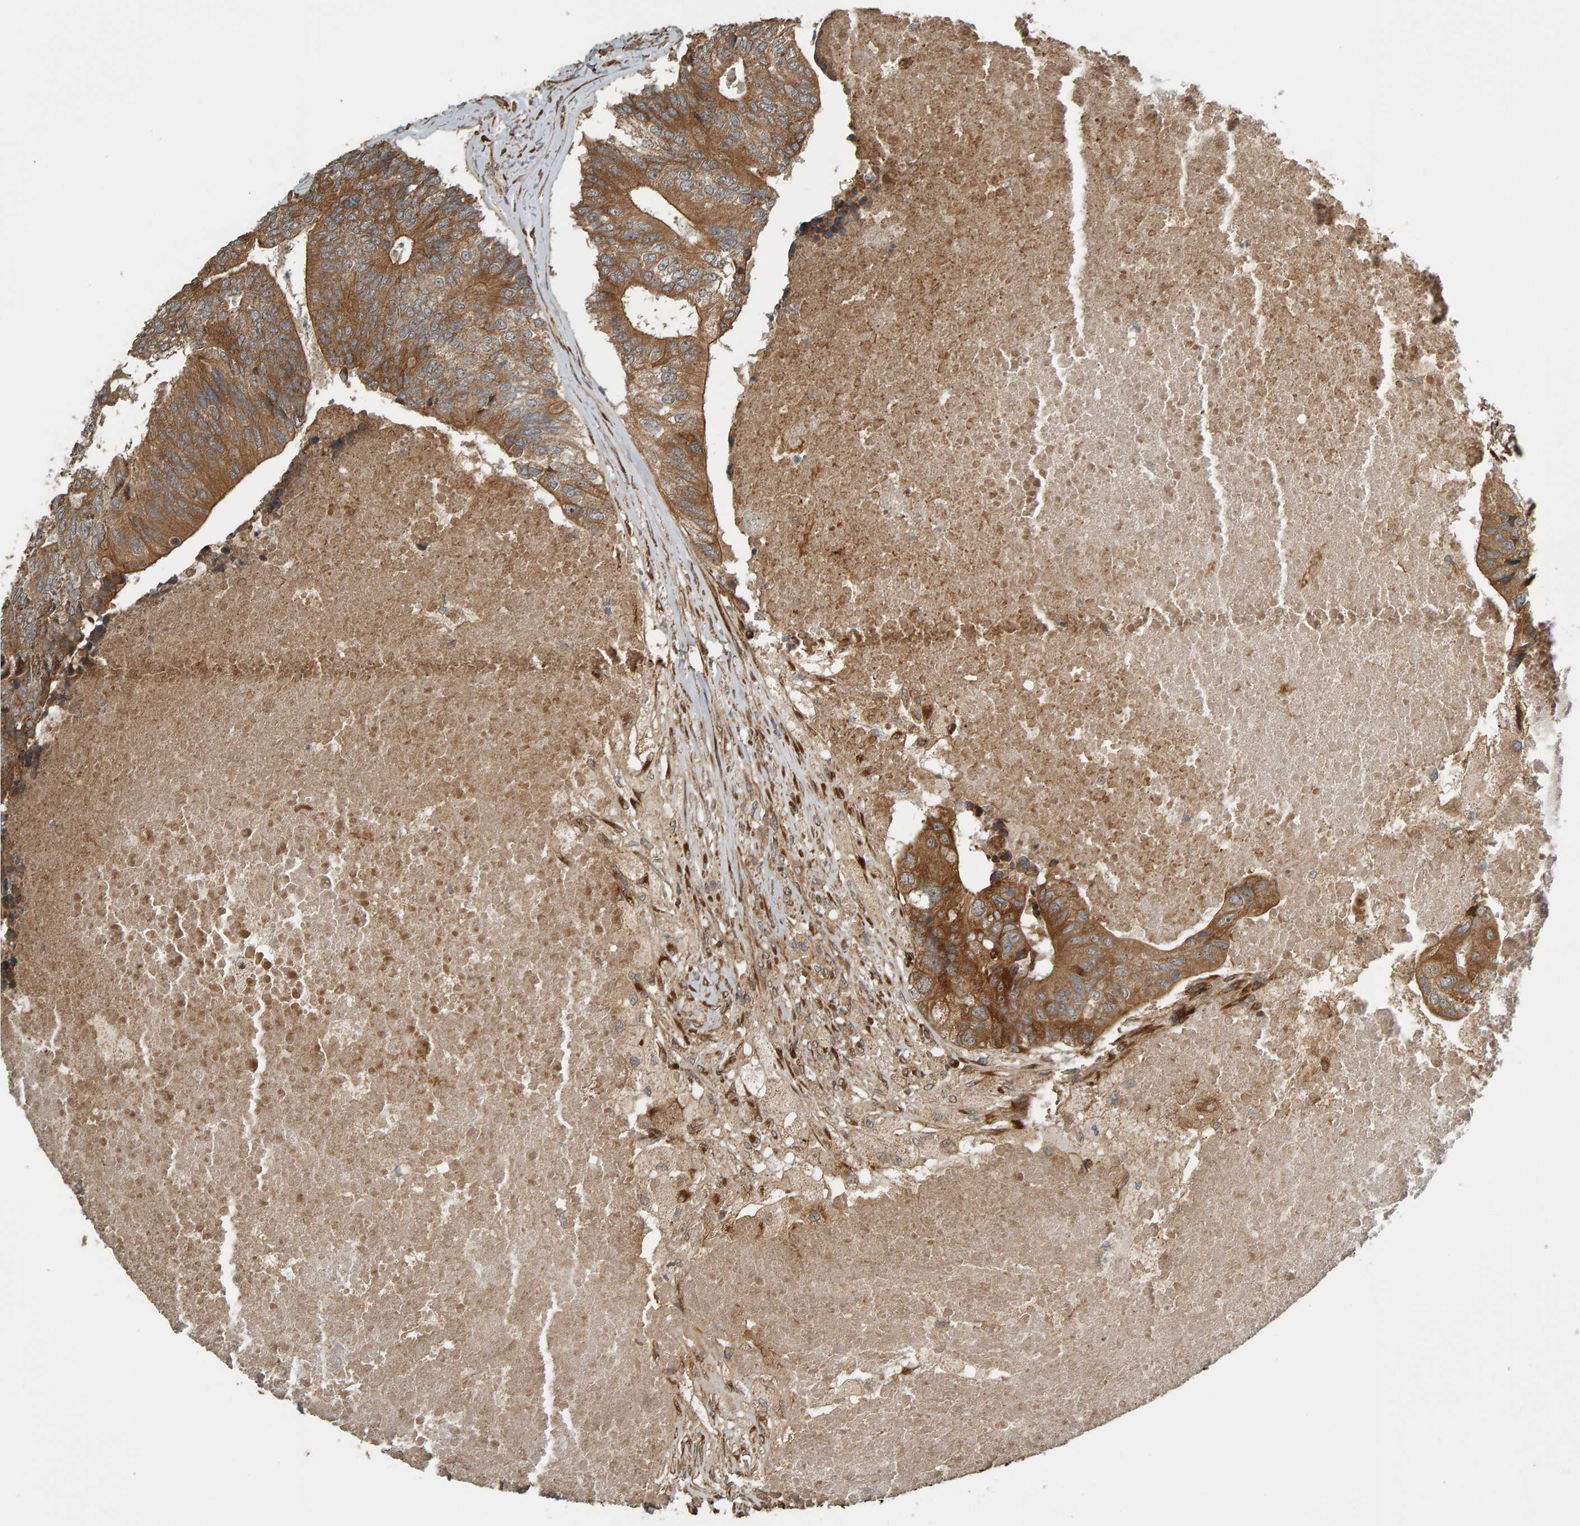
{"staining": {"intensity": "moderate", "quantity": ">75%", "location": "cytoplasmic/membranous"}, "tissue": "colorectal cancer", "cell_type": "Tumor cells", "image_type": "cancer", "snomed": [{"axis": "morphology", "description": "Adenocarcinoma, NOS"}, {"axis": "topography", "description": "Colon"}], "caption": "An IHC micrograph of tumor tissue is shown. Protein staining in brown labels moderate cytoplasmic/membranous positivity in colorectal cancer (adenocarcinoma) within tumor cells.", "gene": "ZFAND1", "patient": {"sex": "female", "age": 67}}